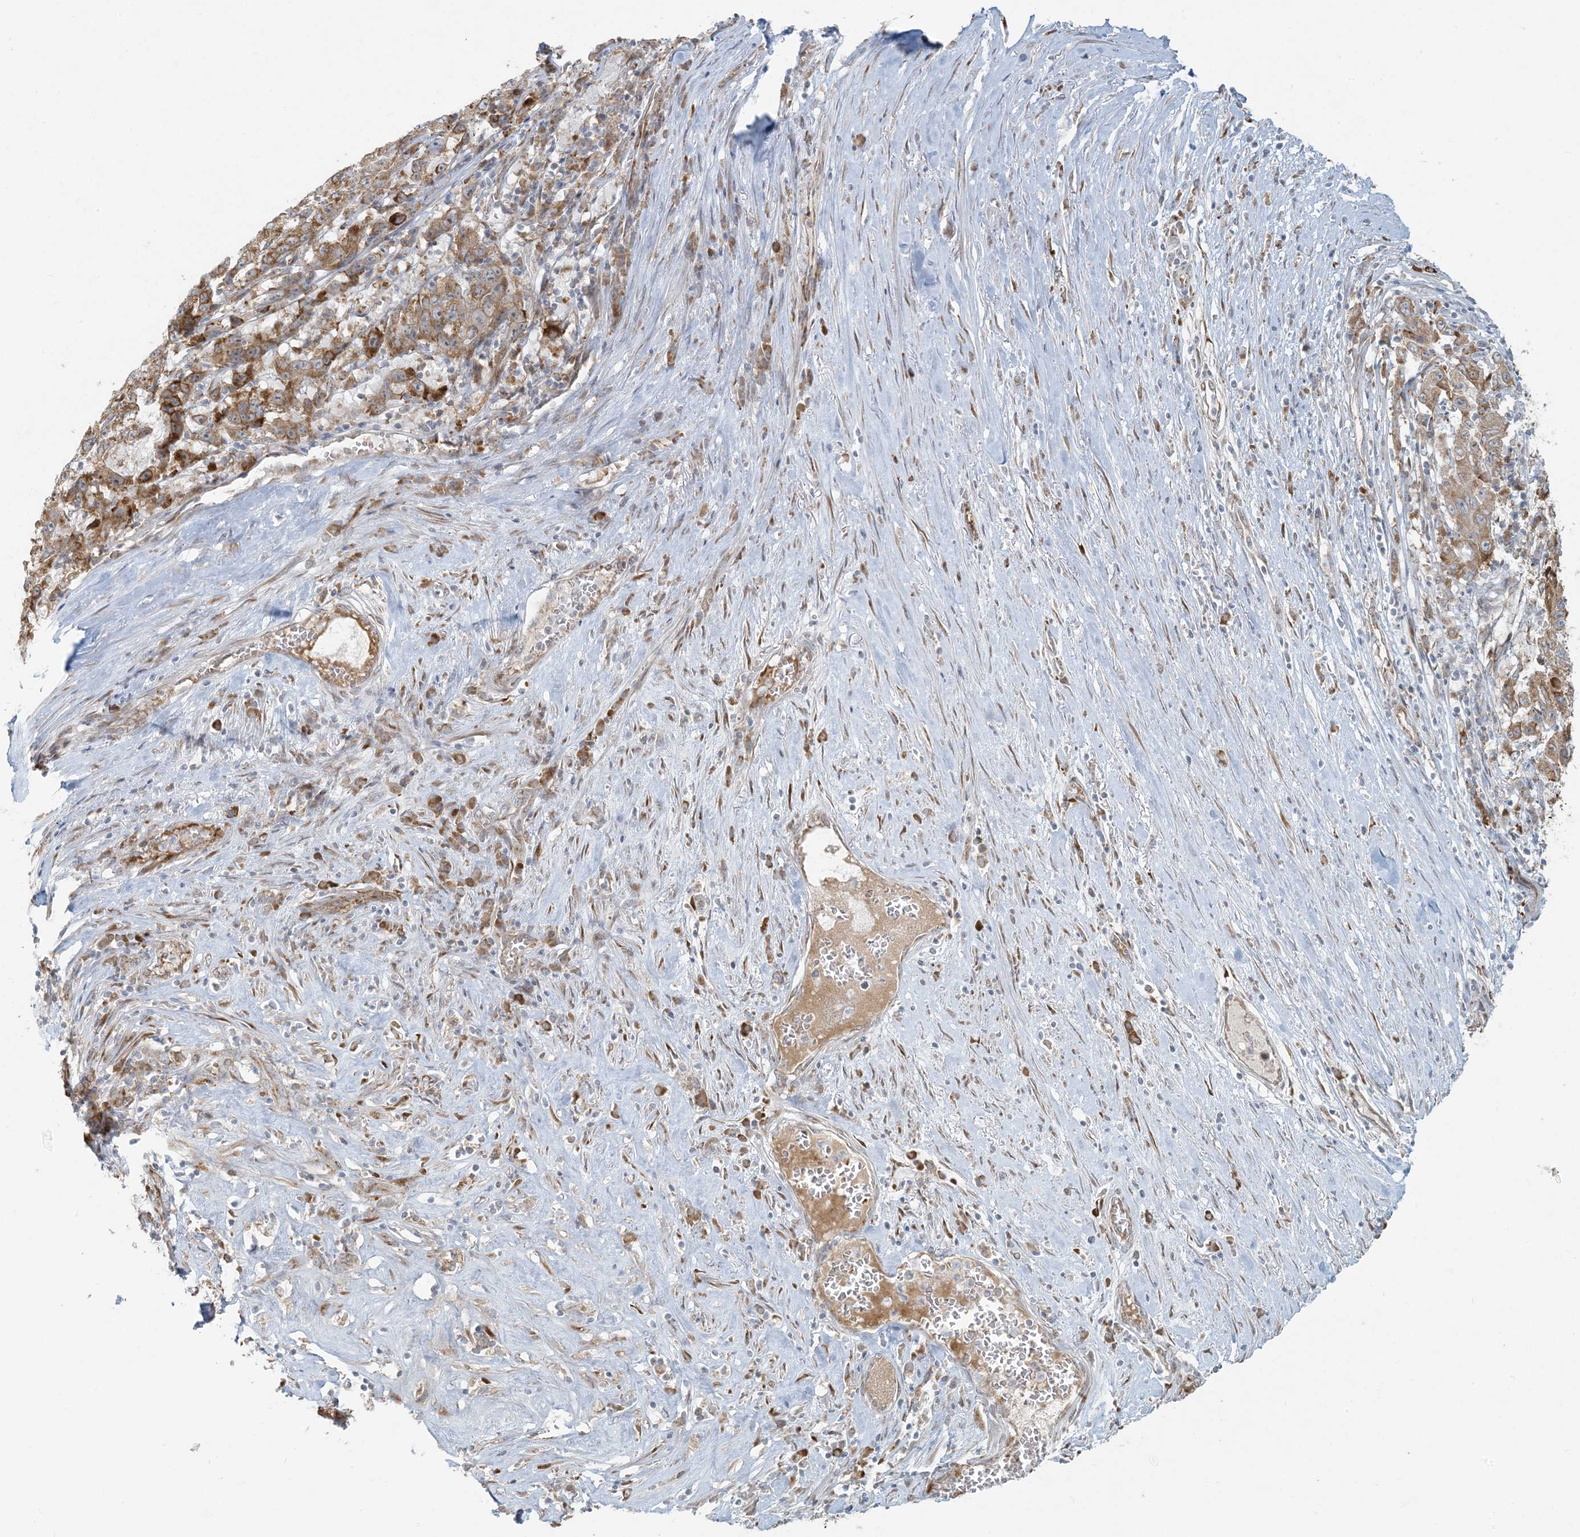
{"staining": {"intensity": "moderate", "quantity": ">75%", "location": "cytoplasmic/membranous"}, "tissue": "pancreatic cancer", "cell_type": "Tumor cells", "image_type": "cancer", "snomed": [{"axis": "morphology", "description": "Adenocarcinoma, NOS"}, {"axis": "topography", "description": "Pancreas"}], "caption": "Immunohistochemistry micrograph of neoplastic tissue: human pancreatic adenocarcinoma stained using IHC reveals medium levels of moderate protein expression localized specifically in the cytoplasmic/membranous of tumor cells, appearing as a cytoplasmic/membranous brown color.", "gene": "HACL1", "patient": {"sex": "male", "age": 63}}